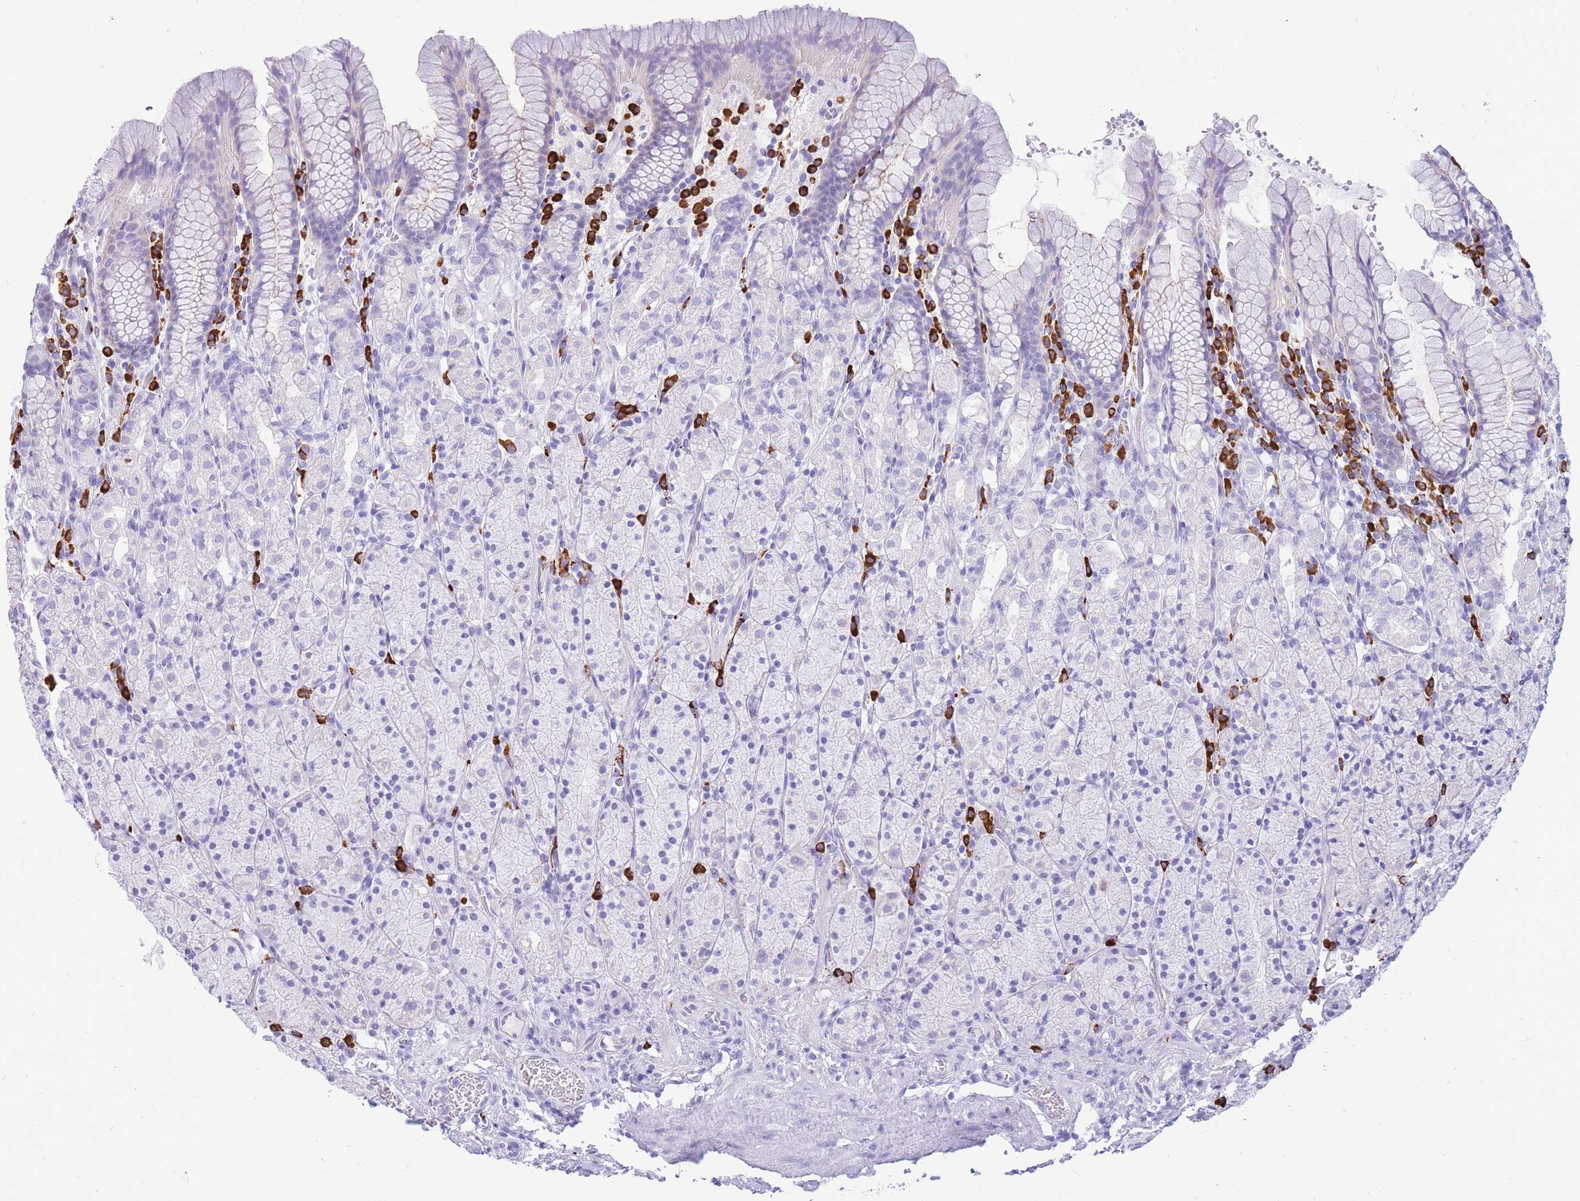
{"staining": {"intensity": "negative", "quantity": "none", "location": "none"}, "tissue": "stomach", "cell_type": "Glandular cells", "image_type": "normal", "snomed": [{"axis": "morphology", "description": "Normal tissue, NOS"}, {"axis": "topography", "description": "Stomach, upper"}, {"axis": "topography", "description": "Stomach"}], "caption": "A photomicrograph of human stomach is negative for staining in glandular cells. (Stains: DAB immunohistochemistry (IHC) with hematoxylin counter stain, Microscopy: brightfield microscopy at high magnification).", "gene": "ZFP62", "patient": {"sex": "male", "age": 62}}